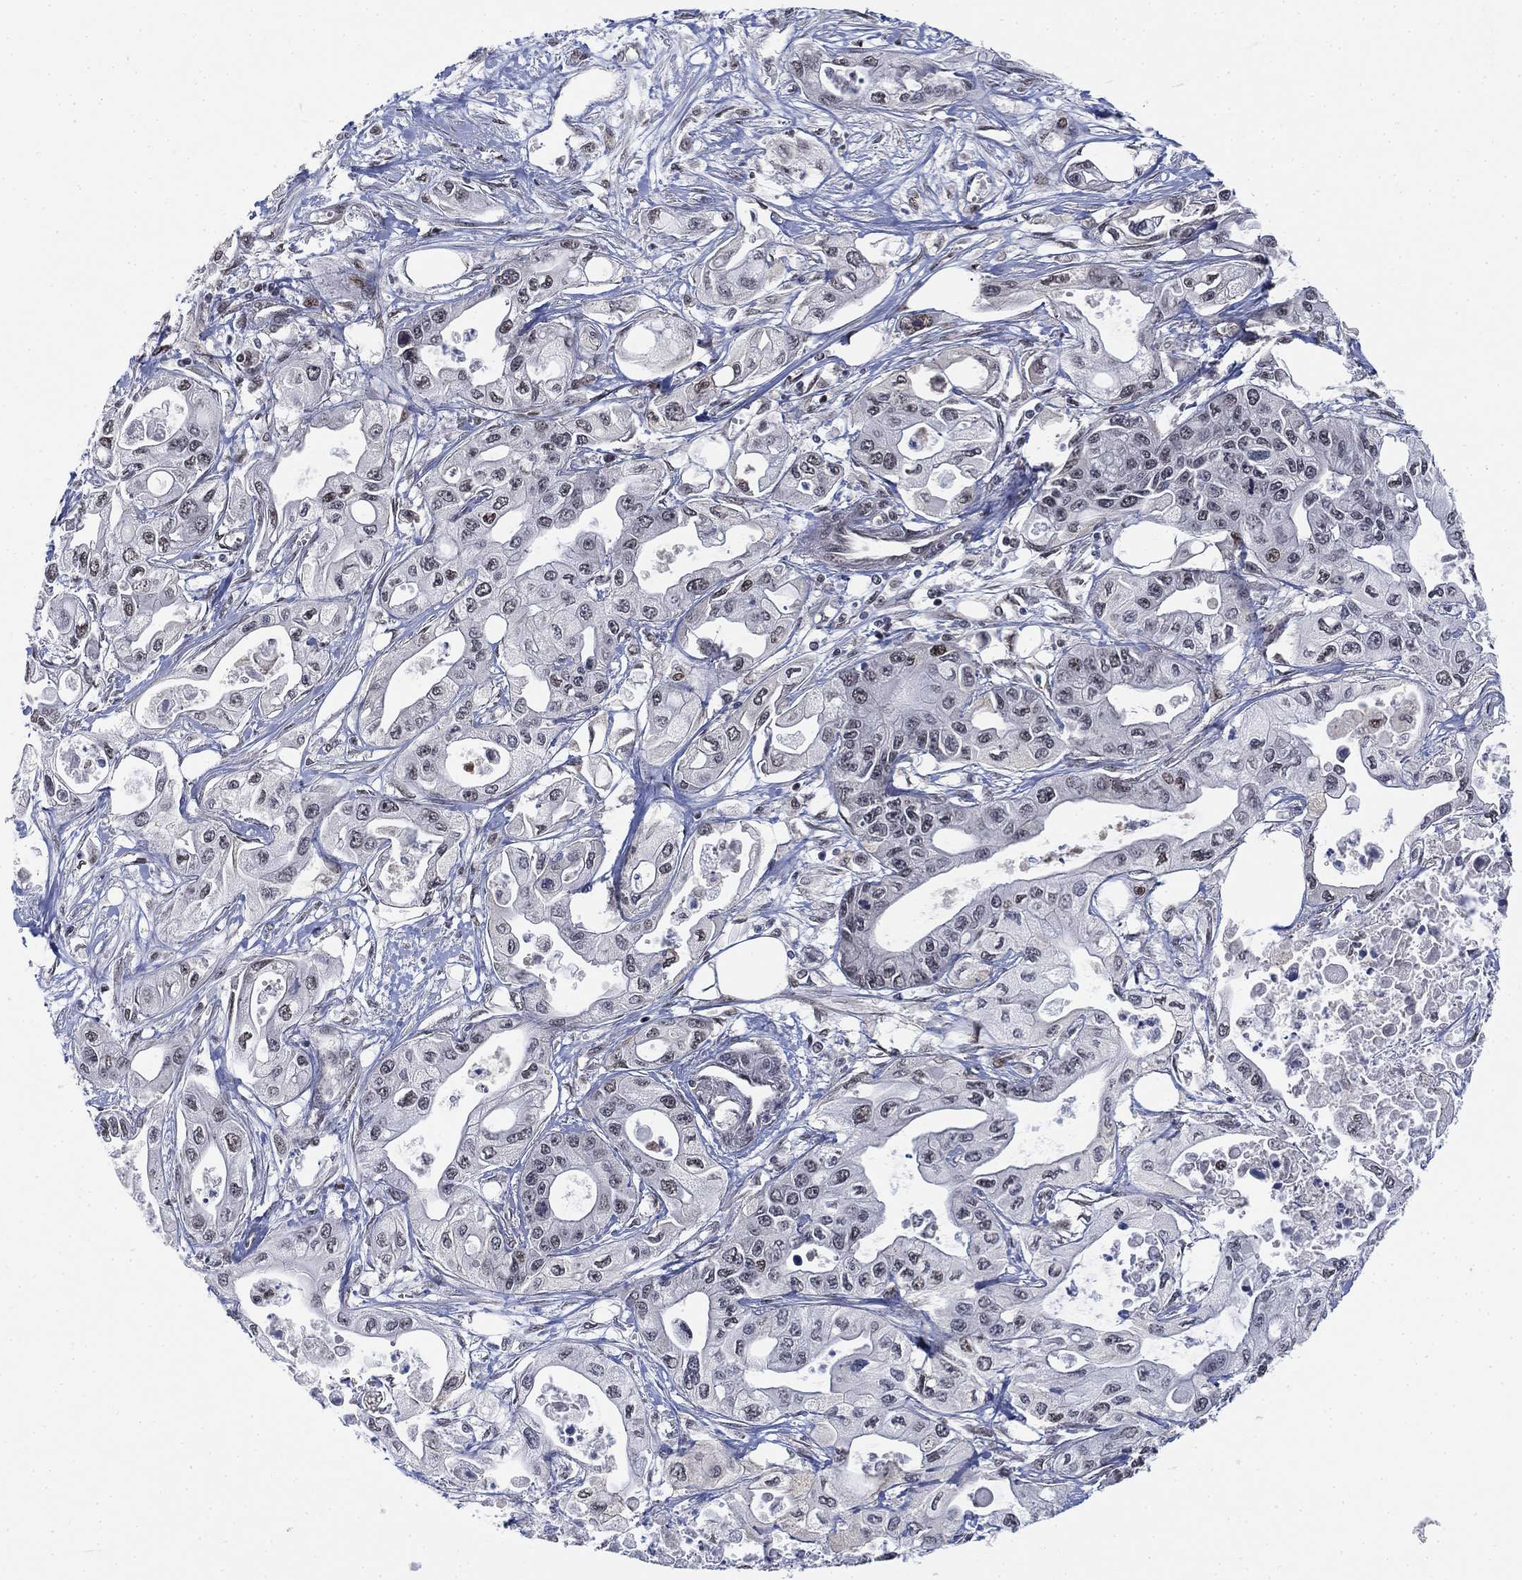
{"staining": {"intensity": "negative", "quantity": "none", "location": "none"}, "tissue": "pancreatic cancer", "cell_type": "Tumor cells", "image_type": "cancer", "snomed": [{"axis": "morphology", "description": "Adenocarcinoma, NOS"}, {"axis": "topography", "description": "Pancreas"}], "caption": "An immunohistochemistry (IHC) histopathology image of pancreatic cancer is shown. There is no staining in tumor cells of pancreatic cancer. (Brightfield microscopy of DAB immunohistochemistry (IHC) at high magnification).", "gene": "ZSCAN30", "patient": {"sex": "male", "age": 70}}